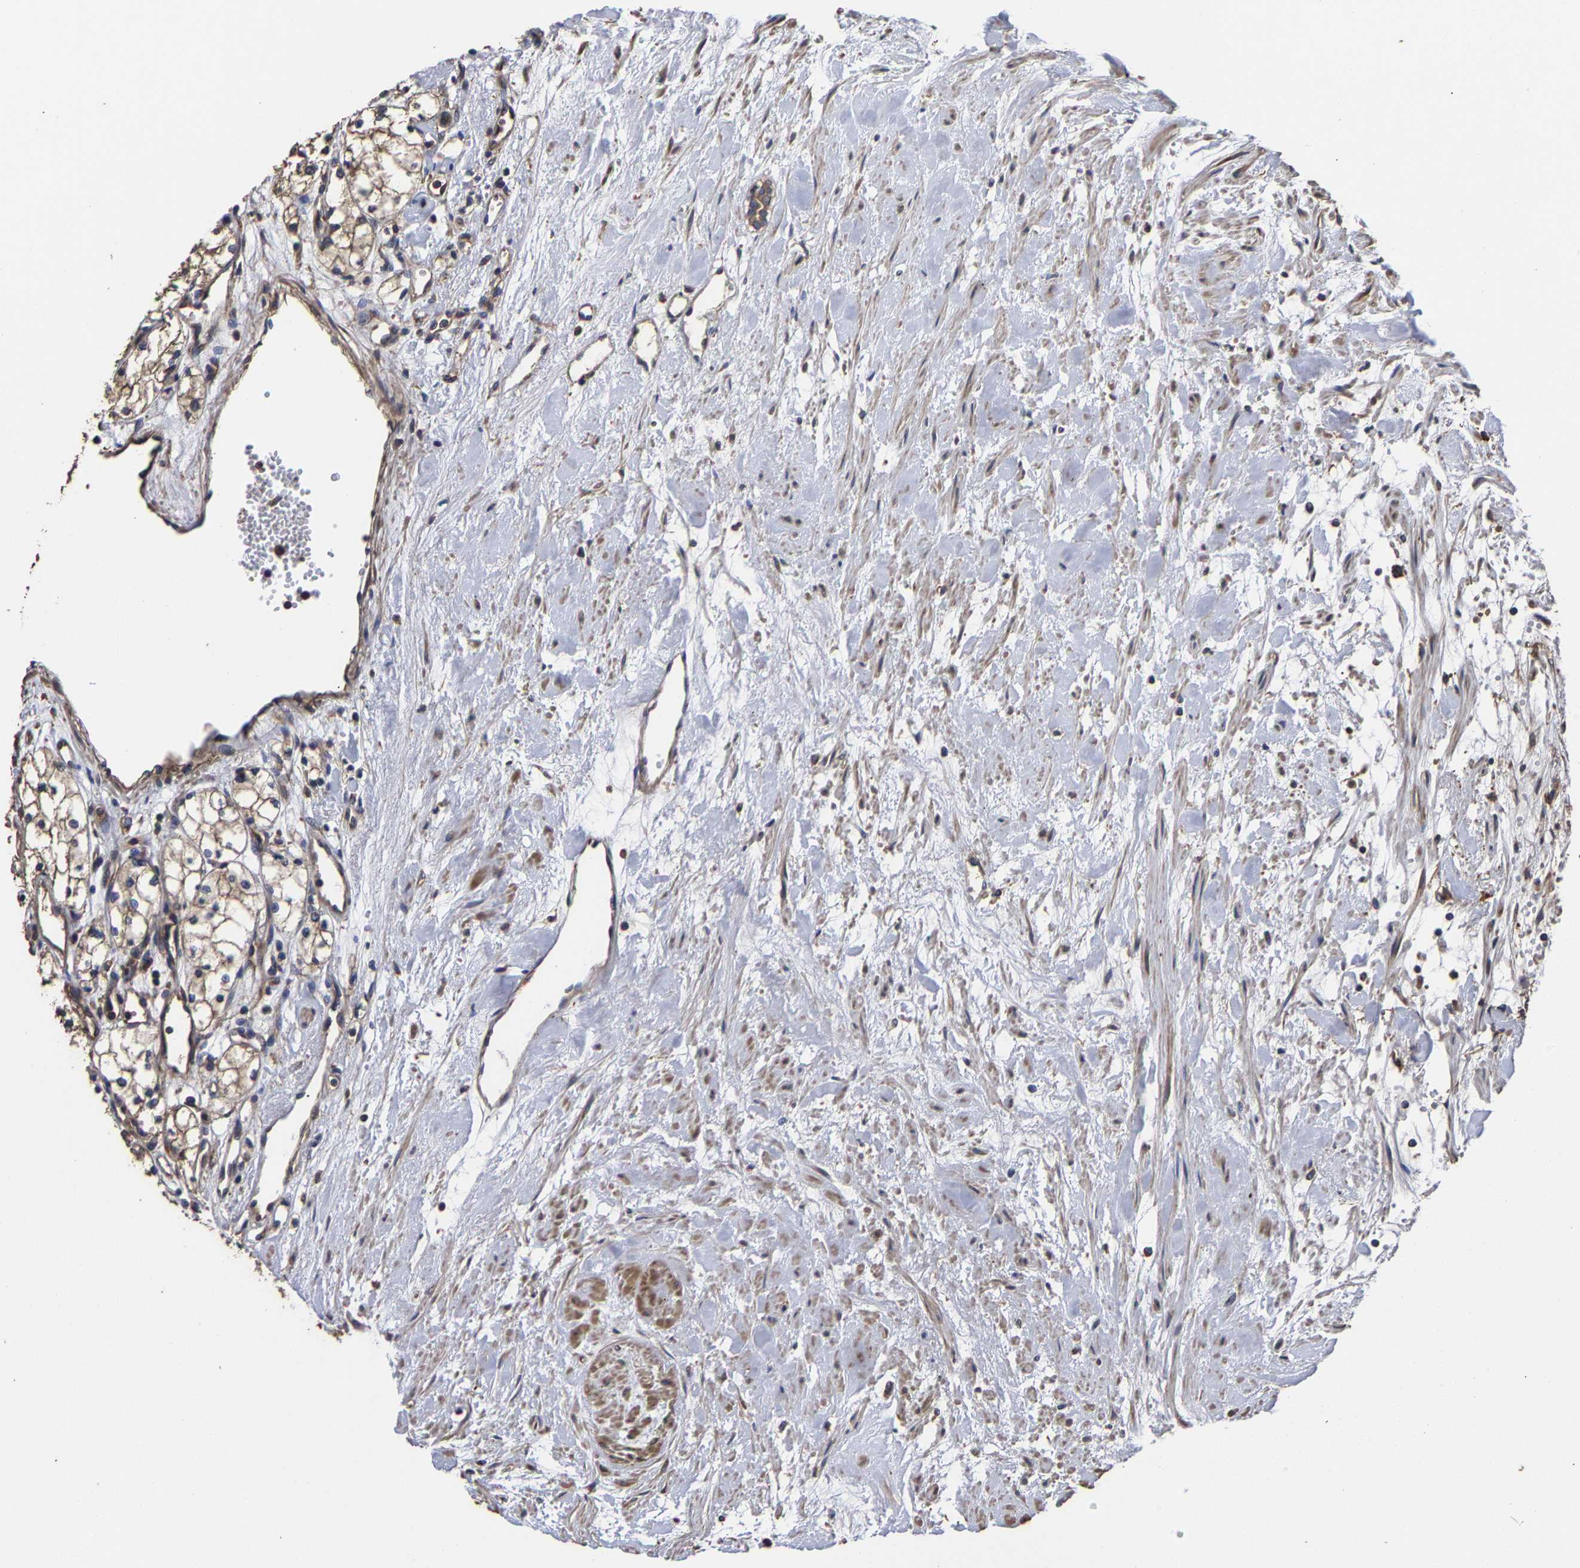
{"staining": {"intensity": "moderate", "quantity": ">75%", "location": "cytoplasmic/membranous"}, "tissue": "renal cancer", "cell_type": "Tumor cells", "image_type": "cancer", "snomed": [{"axis": "morphology", "description": "Adenocarcinoma, NOS"}, {"axis": "topography", "description": "Kidney"}], "caption": "Immunohistochemical staining of human renal adenocarcinoma shows moderate cytoplasmic/membranous protein staining in approximately >75% of tumor cells.", "gene": "ITCH", "patient": {"sex": "male", "age": 59}}